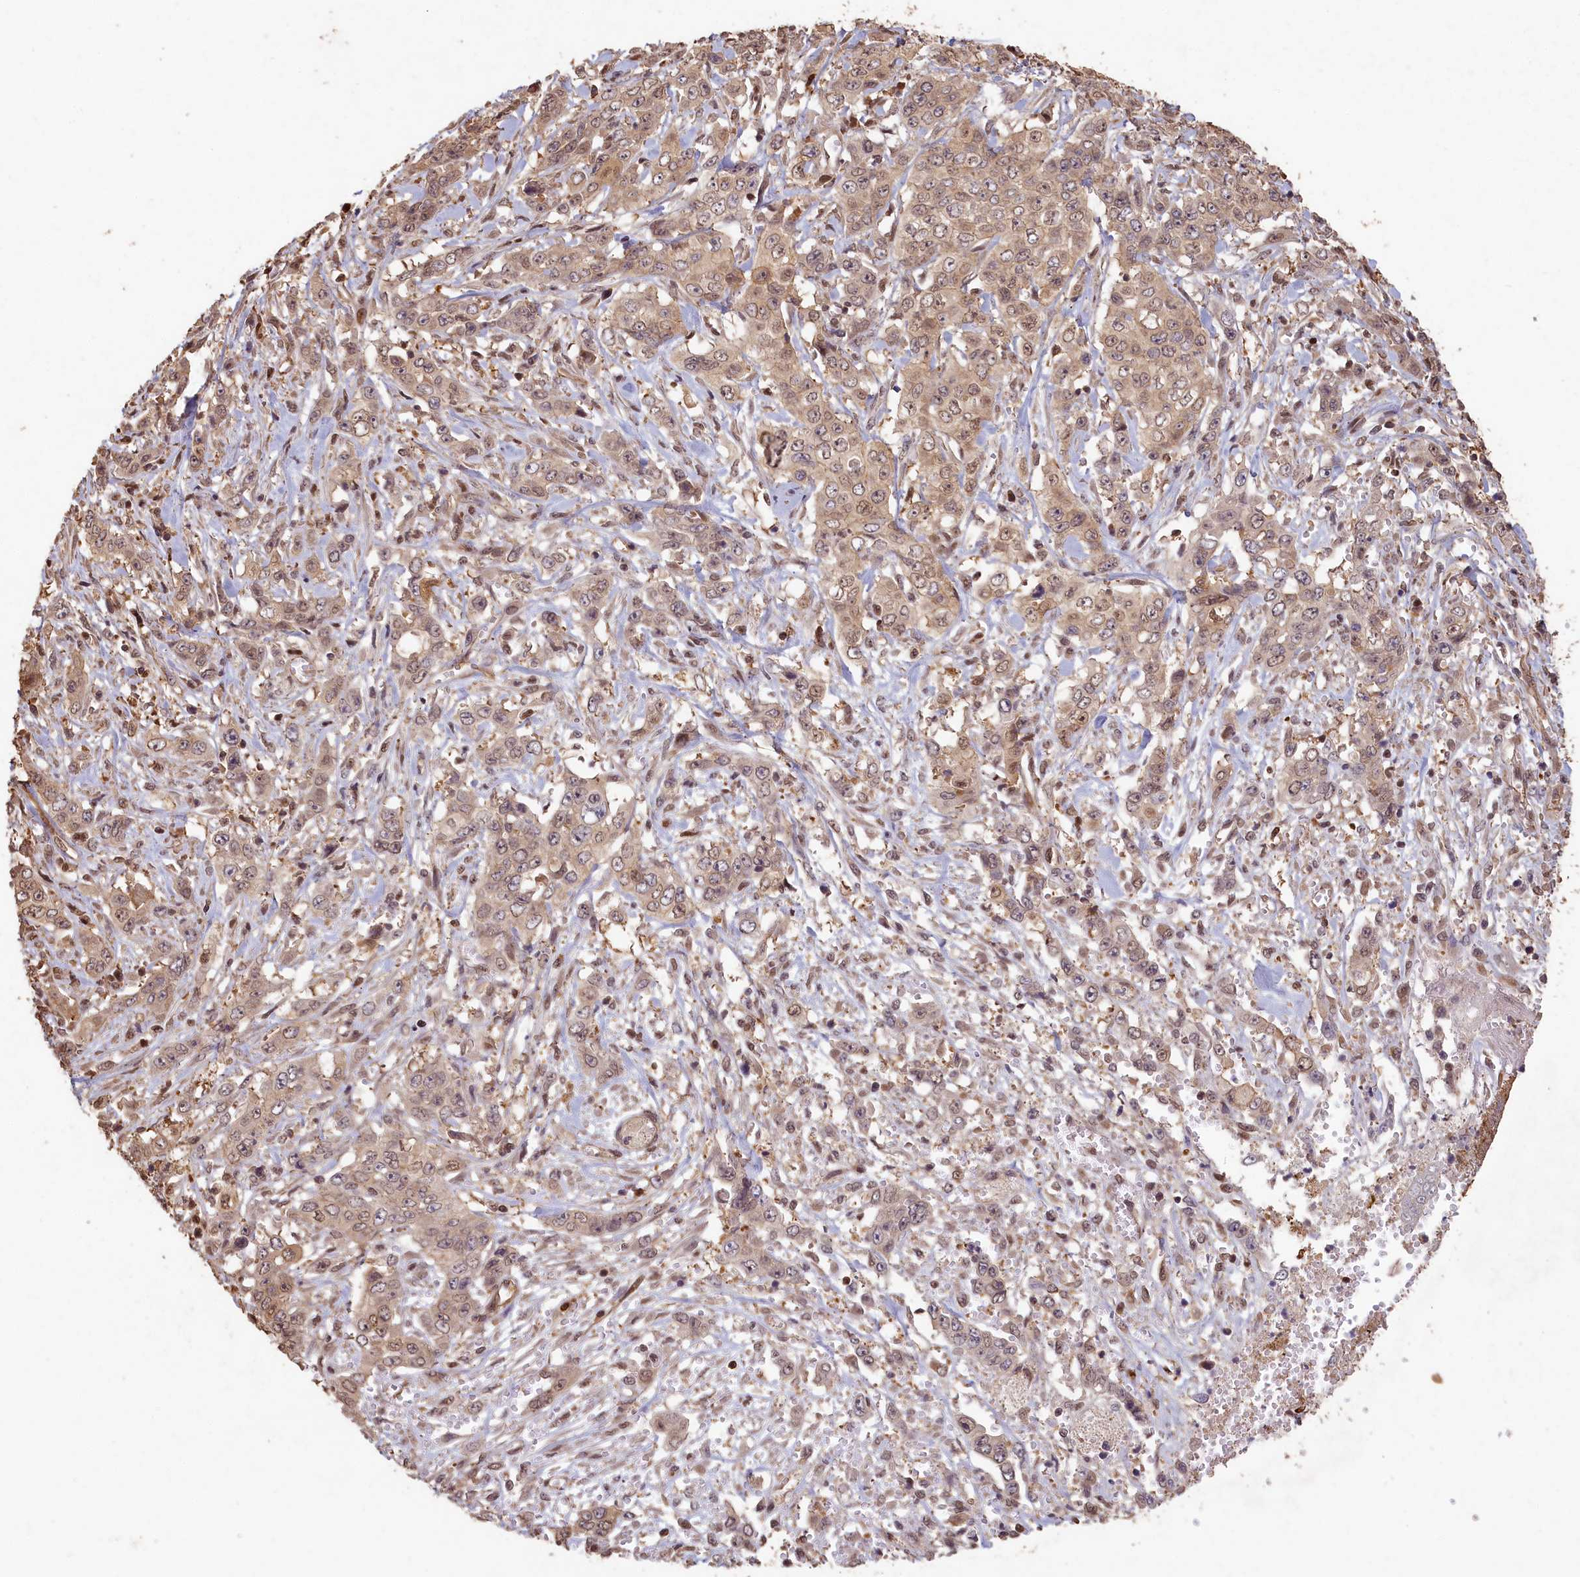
{"staining": {"intensity": "weak", "quantity": ">75%", "location": "cytoplasmic/membranous,nuclear"}, "tissue": "stomach cancer", "cell_type": "Tumor cells", "image_type": "cancer", "snomed": [{"axis": "morphology", "description": "Adenocarcinoma, NOS"}, {"axis": "topography", "description": "Stomach, upper"}], "caption": "Immunohistochemistry of adenocarcinoma (stomach) demonstrates low levels of weak cytoplasmic/membranous and nuclear expression in approximately >75% of tumor cells. Immunohistochemistry stains the protein in brown and the nuclei are stained blue.", "gene": "MADD", "patient": {"sex": "male", "age": 62}}